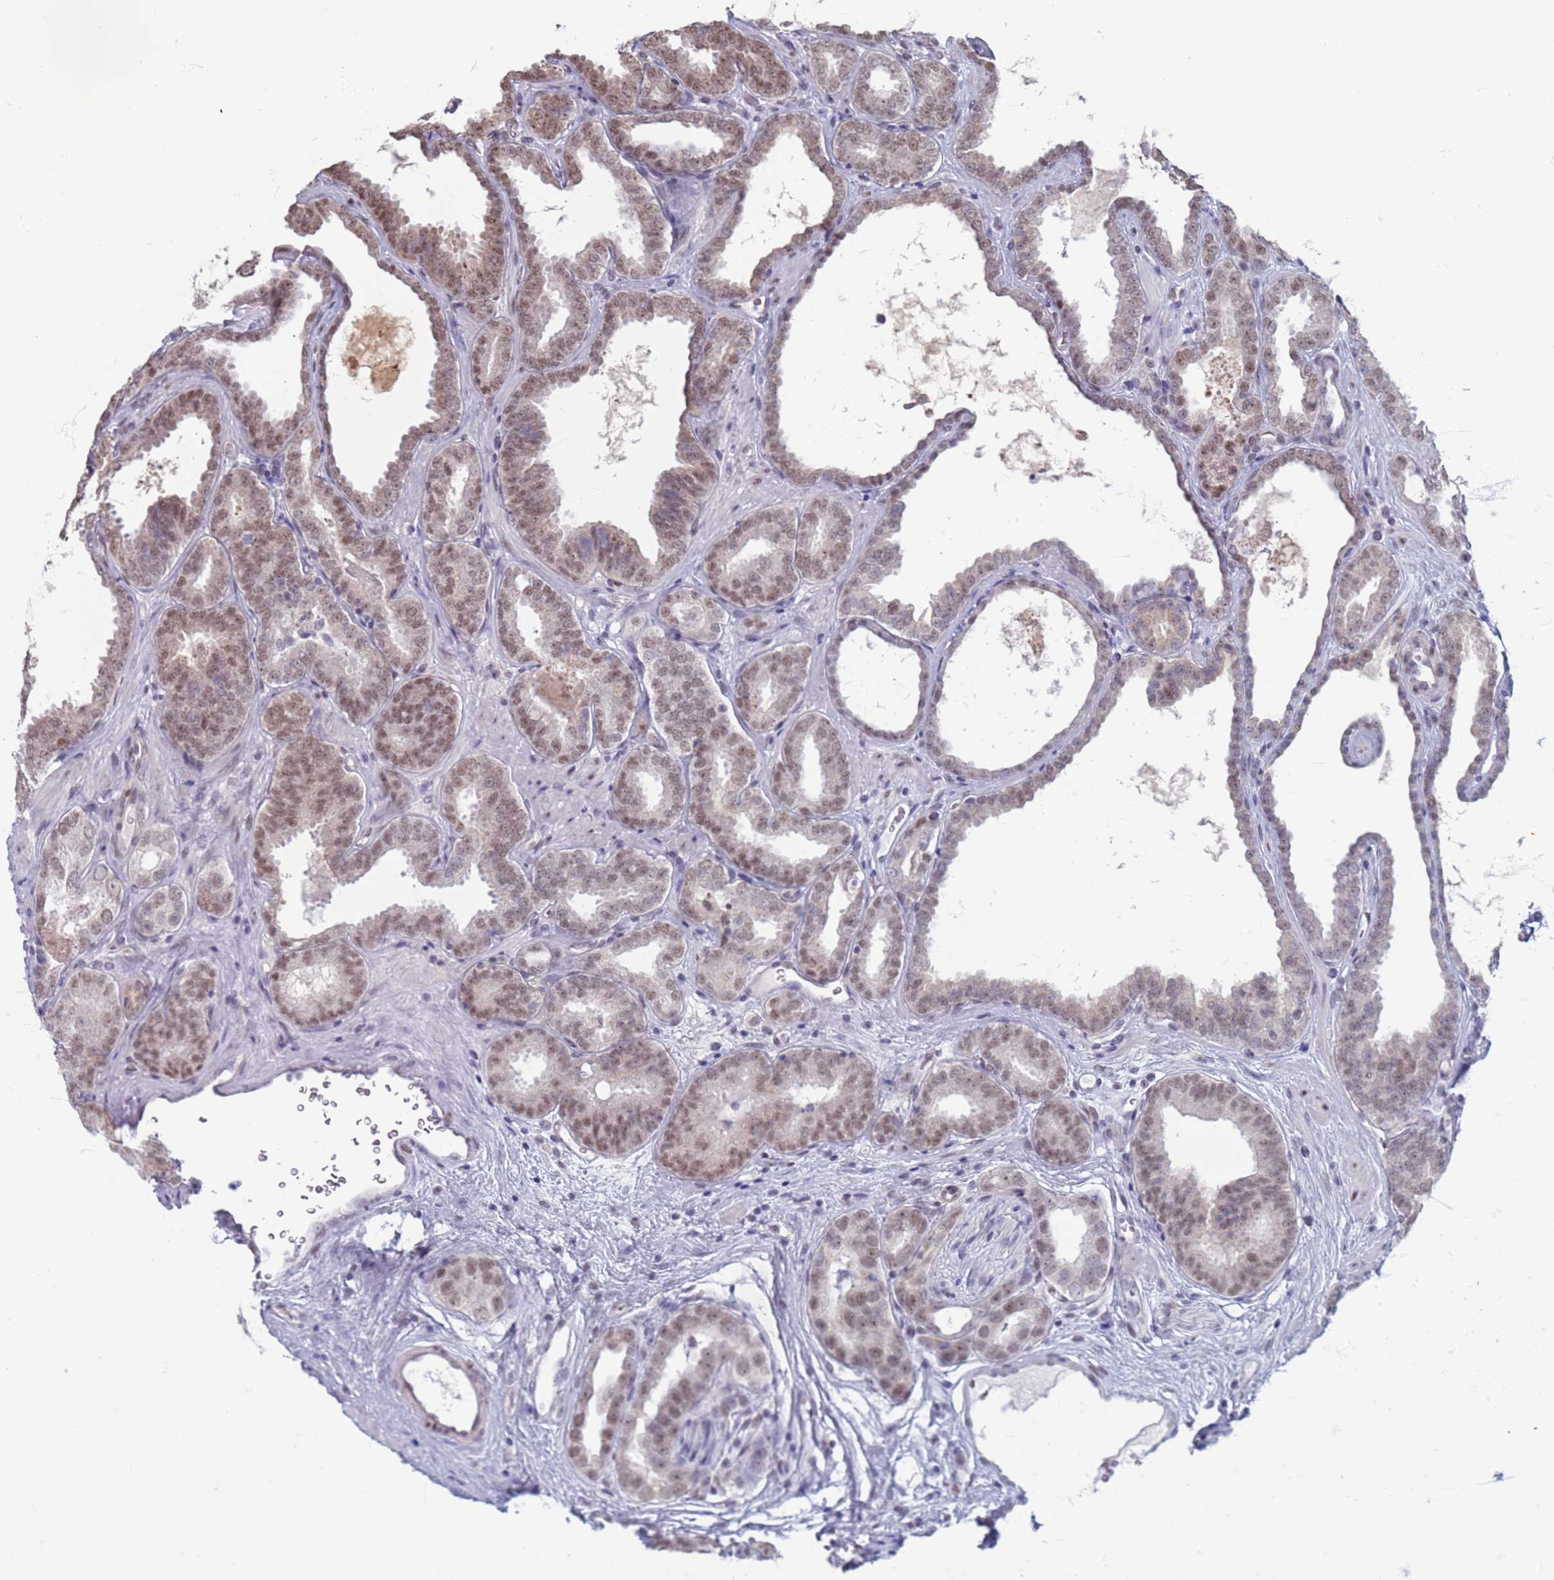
{"staining": {"intensity": "moderate", "quantity": ">75%", "location": "nuclear"}, "tissue": "prostate cancer", "cell_type": "Tumor cells", "image_type": "cancer", "snomed": [{"axis": "morphology", "description": "Adenocarcinoma, High grade"}, {"axis": "topography", "description": "Prostate"}], "caption": "Moderate nuclear positivity is seen in approximately >75% of tumor cells in prostate cancer.", "gene": "SAE1", "patient": {"sex": "male", "age": 72}}